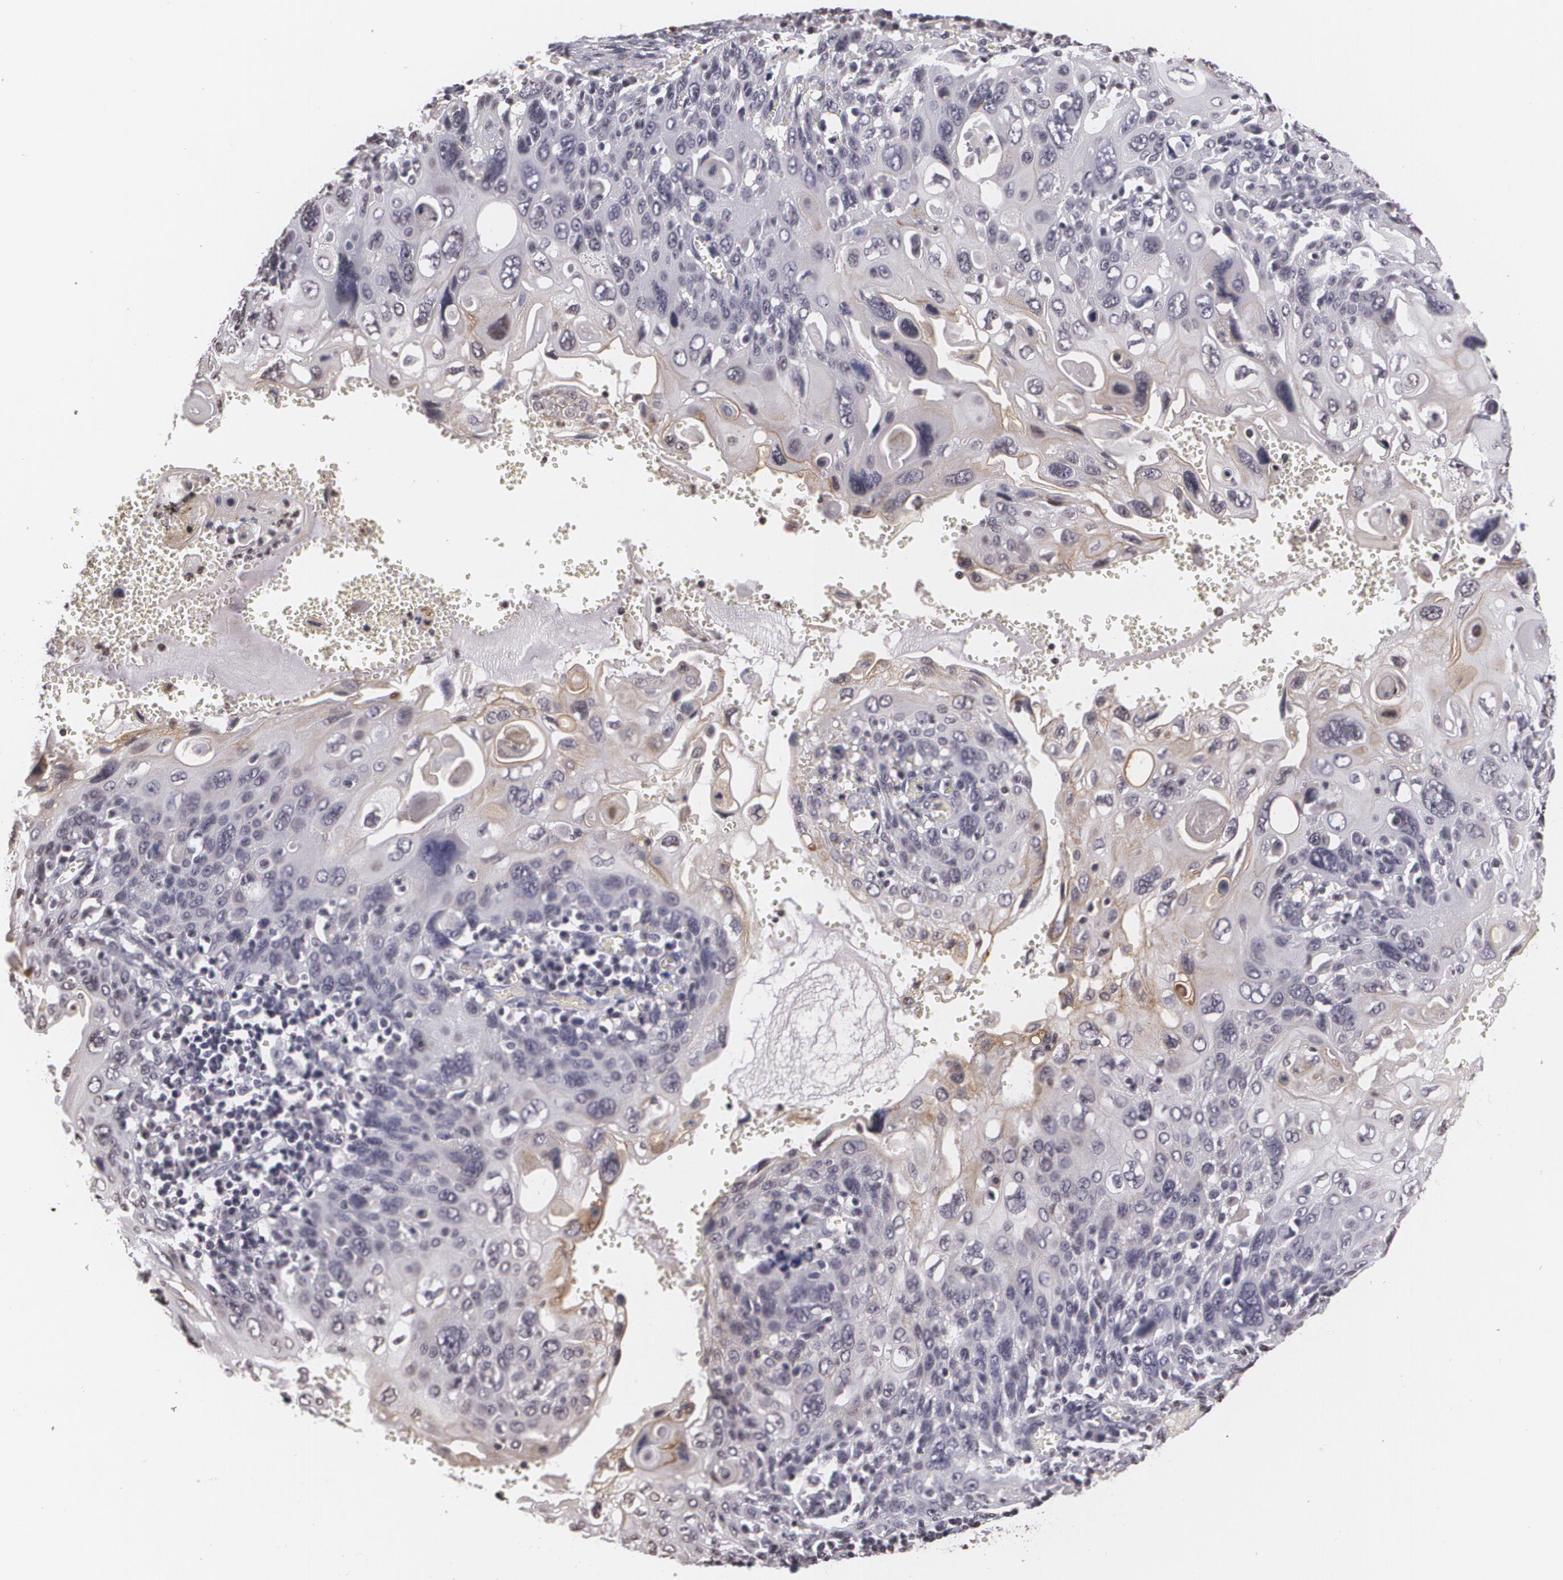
{"staining": {"intensity": "negative", "quantity": "none", "location": "none"}, "tissue": "cervical cancer", "cell_type": "Tumor cells", "image_type": "cancer", "snomed": [{"axis": "morphology", "description": "Squamous cell carcinoma, NOS"}, {"axis": "topography", "description": "Cervix"}], "caption": "Immunohistochemical staining of human squamous cell carcinoma (cervical) shows no significant positivity in tumor cells.", "gene": "MUC1", "patient": {"sex": "female", "age": 54}}